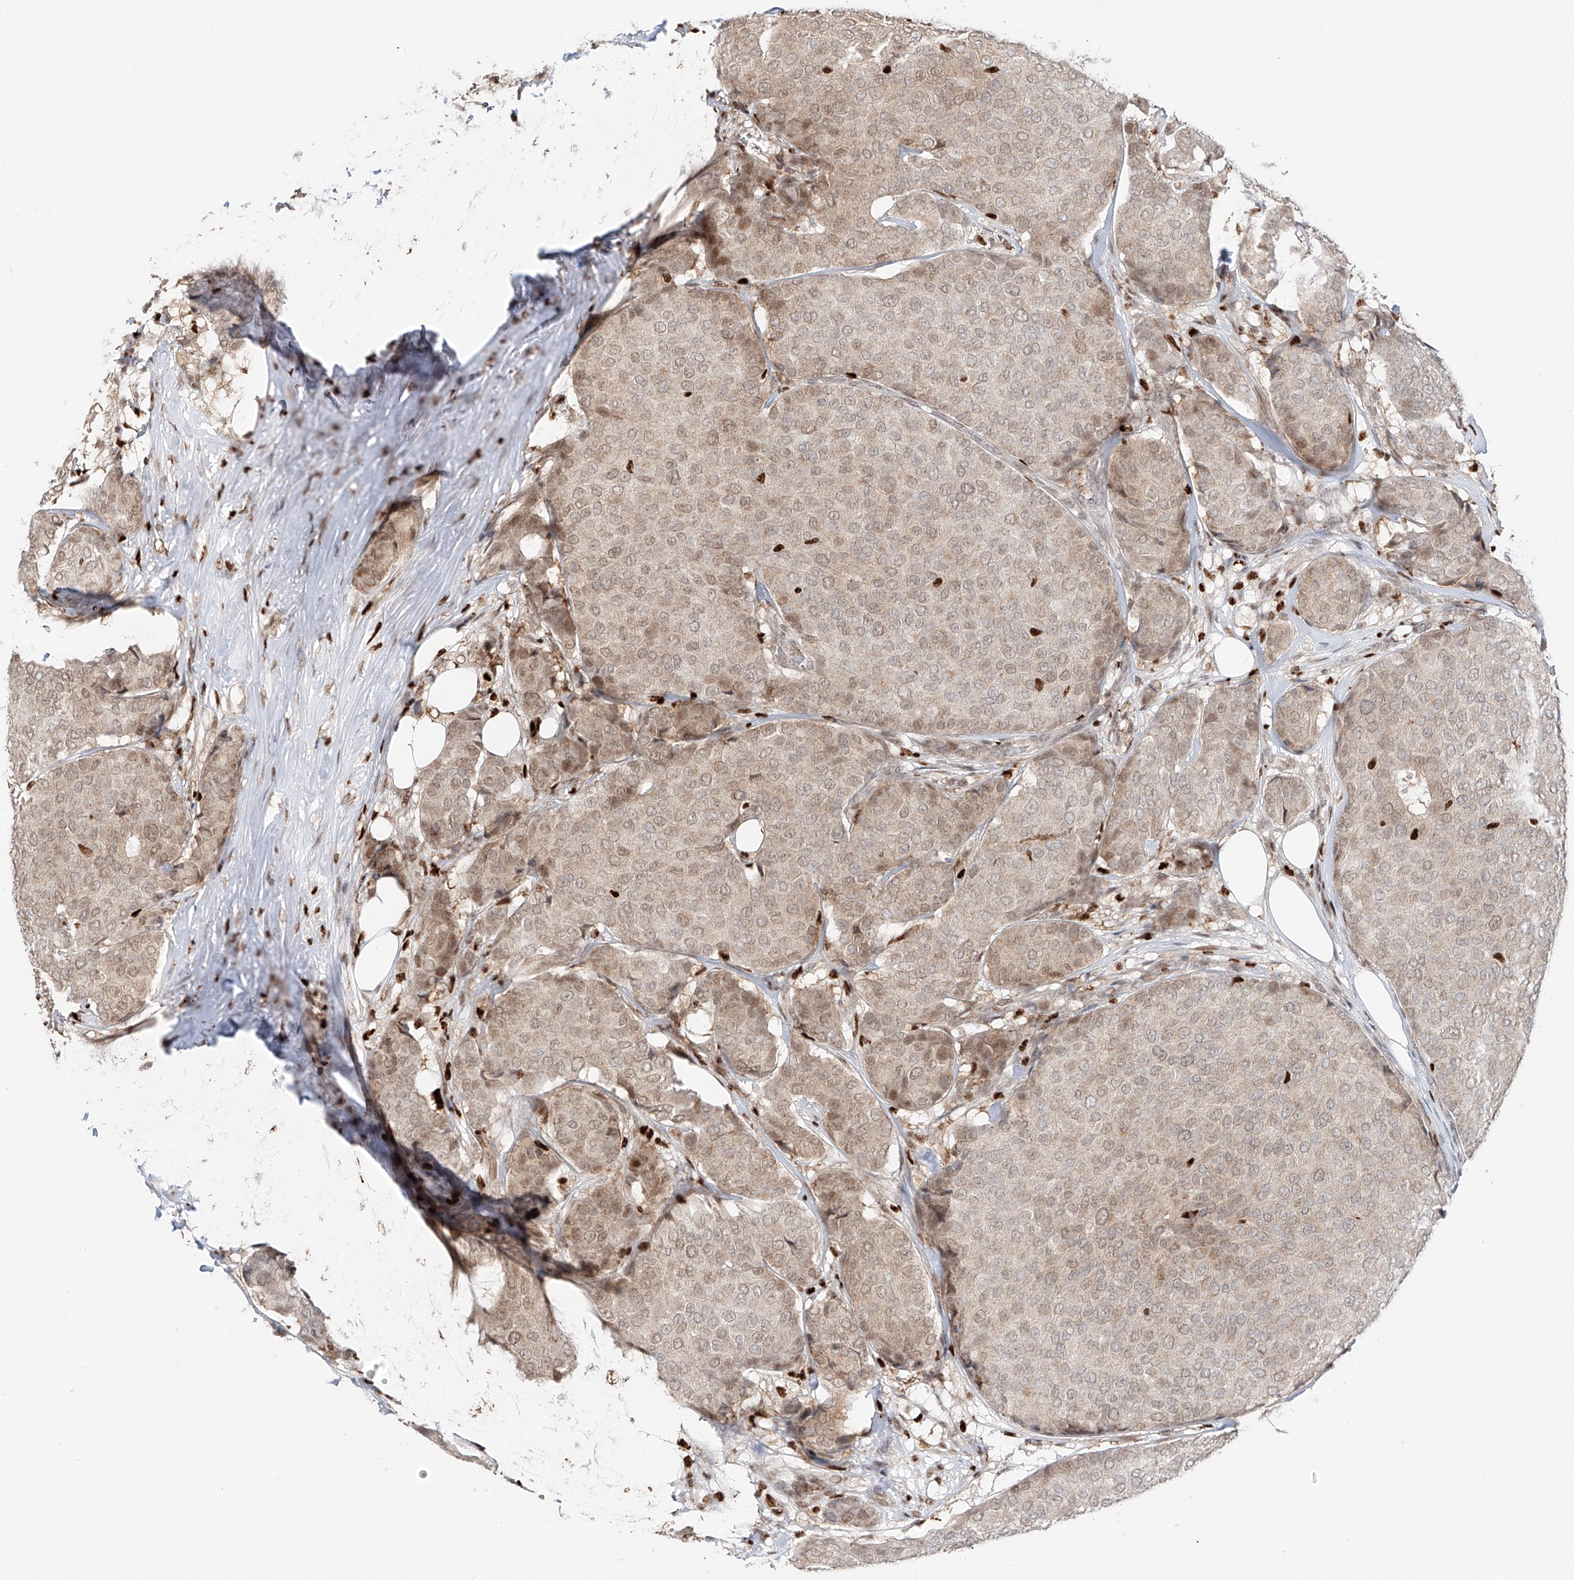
{"staining": {"intensity": "weak", "quantity": ">75%", "location": "nuclear"}, "tissue": "breast cancer", "cell_type": "Tumor cells", "image_type": "cancer", "snomed": [{"axis": "morphology", "description": "Duct carcinoma"}, {"axis": "topography", "description": "Breast"}], "caption": "This image demonstrates IHC staining of human breast invasive ductal carcinoma, with low weak nuclear staining in approximately >75% of tumor cells.", "gene": "DZIP1L", "patient": {"sex": "female", "age": 75}}